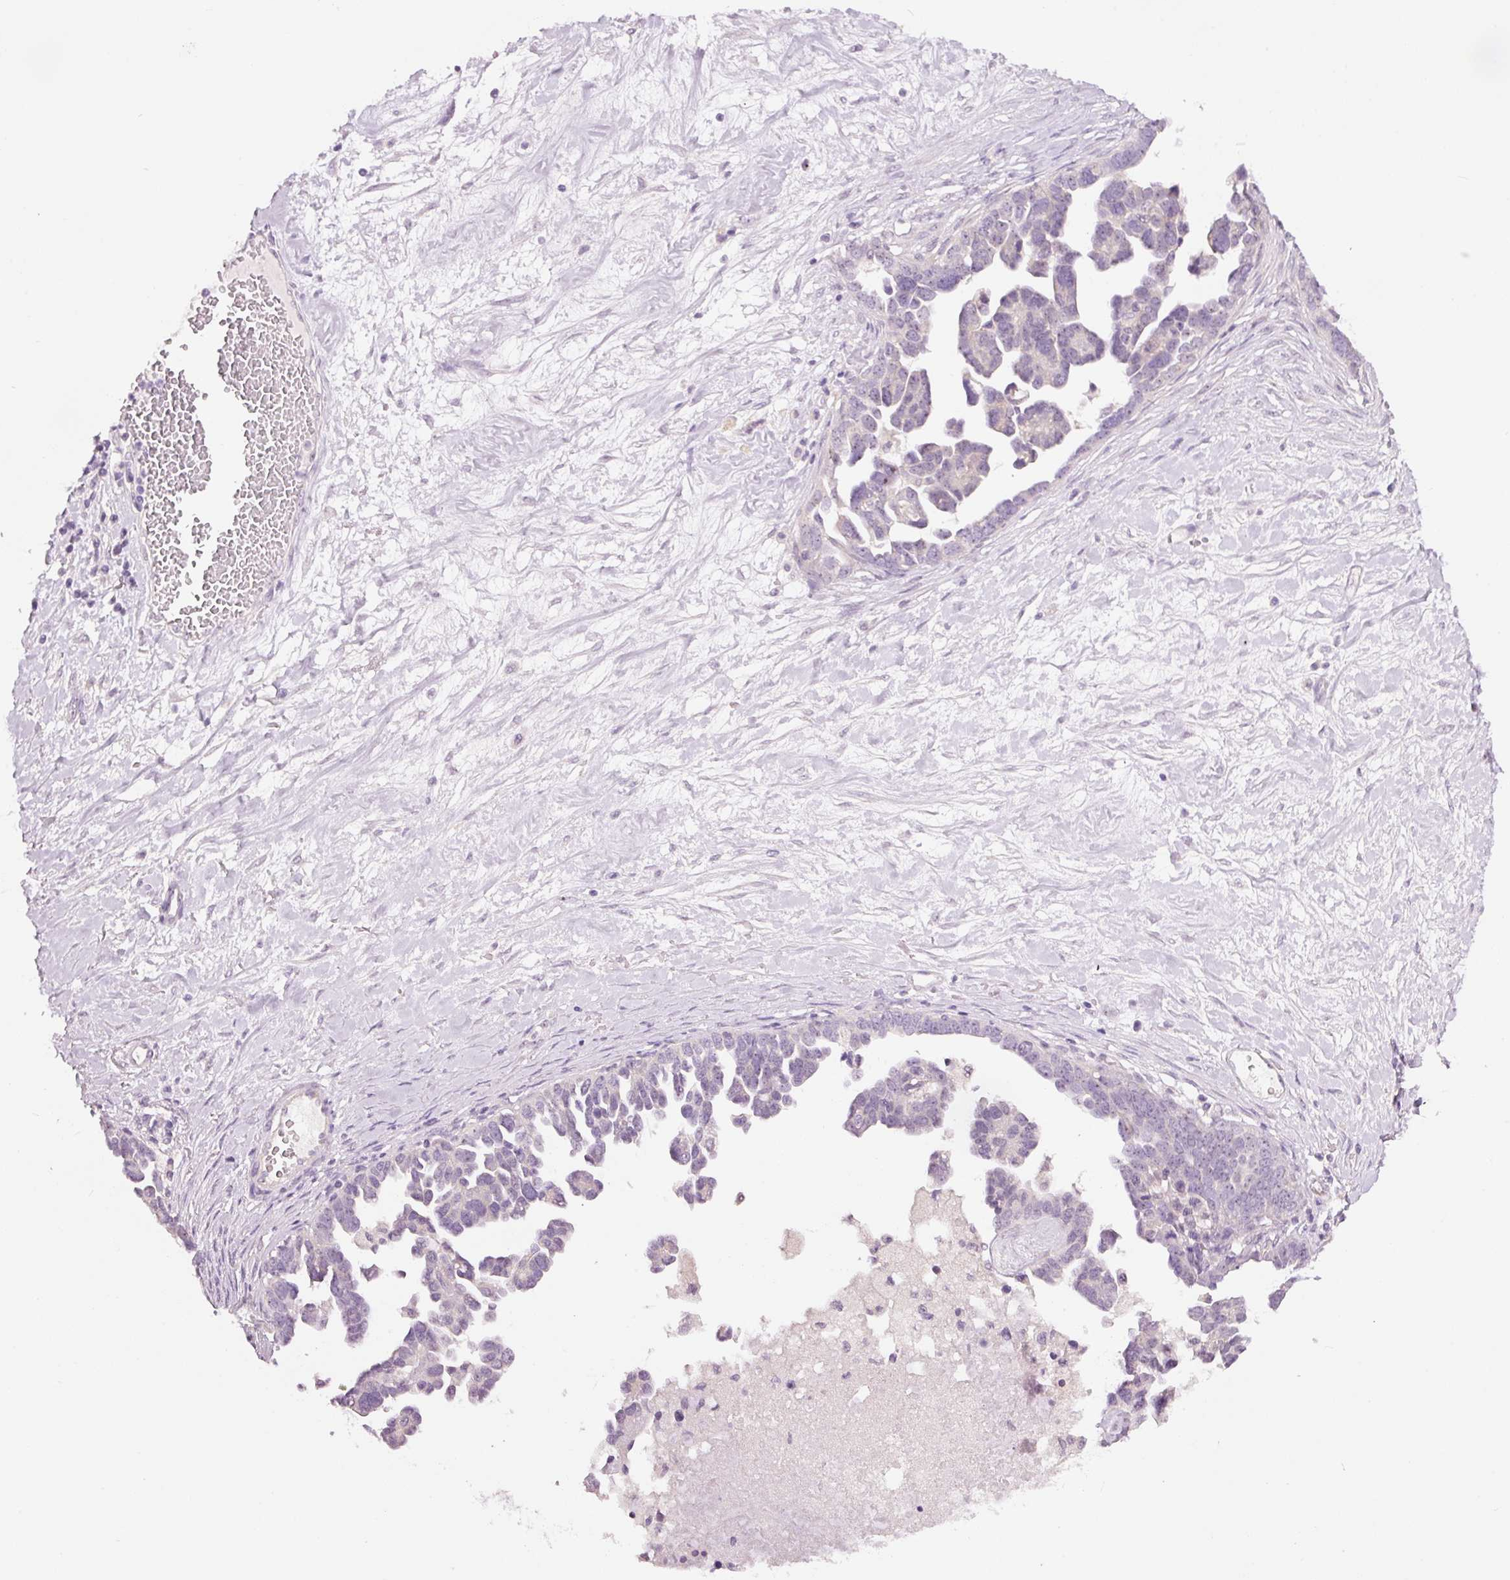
{"staining": {"intensity": "negative", "quantity": "none", "location": "none"}, "tissue": "ovarian cancer", "cell_type": "Tumor cells", "image_type": "cancer", "snomed": [{"axis": "morphology", "description": "Cystadenocarcinoma, serous, NOS"}, {"axis": "topography", "description": "Ovary"}], "caption": "Protein analysis of ovarian cancer reveals no significant staining in tumor cells.", "gene": "GCG", "patient": {"sex": "female", "age": 54}}